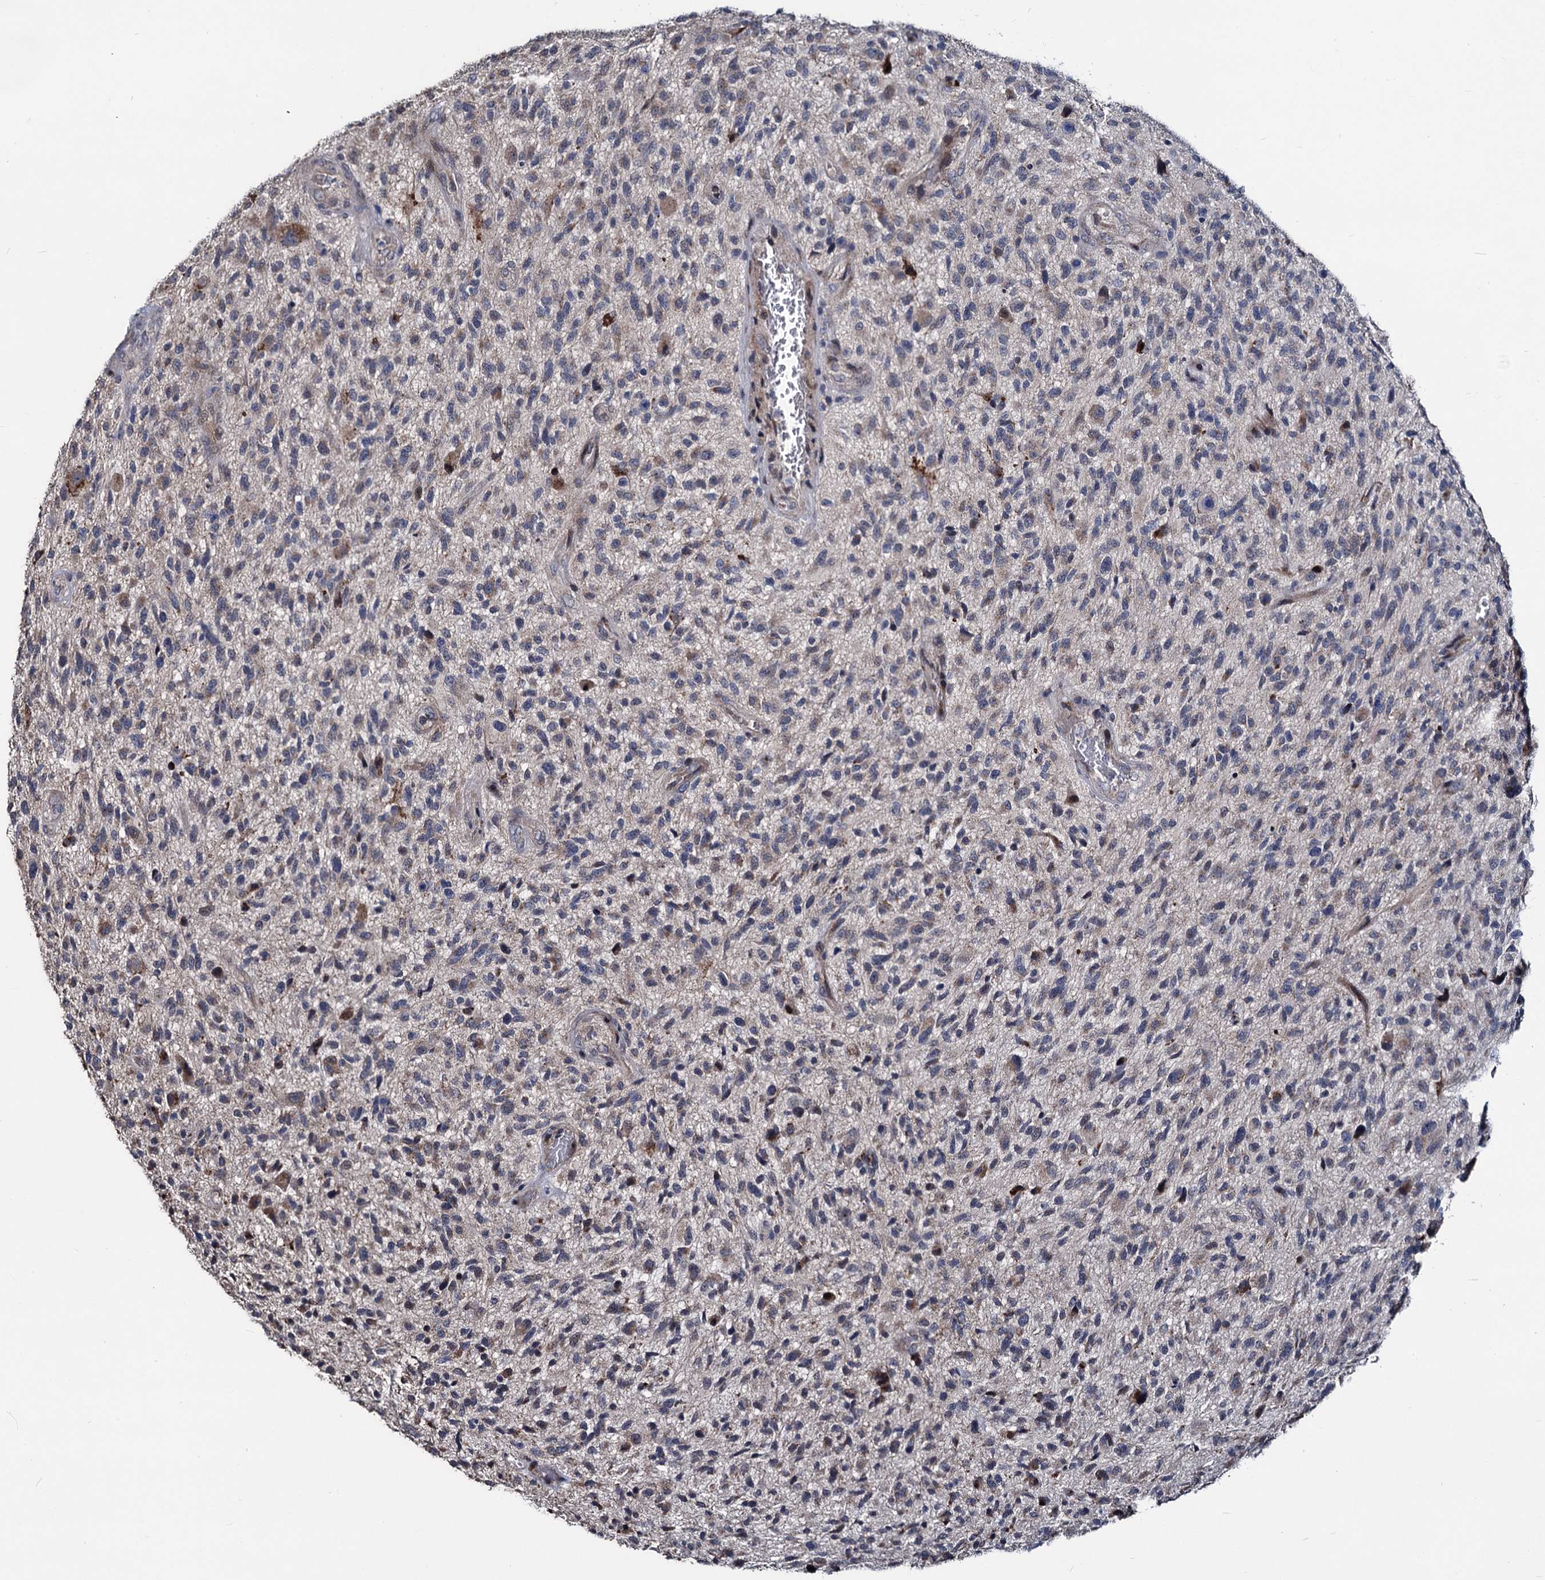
{"staining": {"intensity": "weak", "quantity": "<25%", "location": "cytoplasmic/membranous"}, "tissue": "glioma", "cell_type": "Tumor cells", "image_type": "cancer", "snomed": [{"axis": "morphology", "description": "Glioma, malignant, High grade"}, {"axis": "topography", "description": "Brain"}], "caption": "Immunohistochemical staining of human high-grade glioma (malignant) demonstrates no significant positivity in tumor cells.", "gene": "SMAGP", "patient": {"sex": "male", "age": 47}}